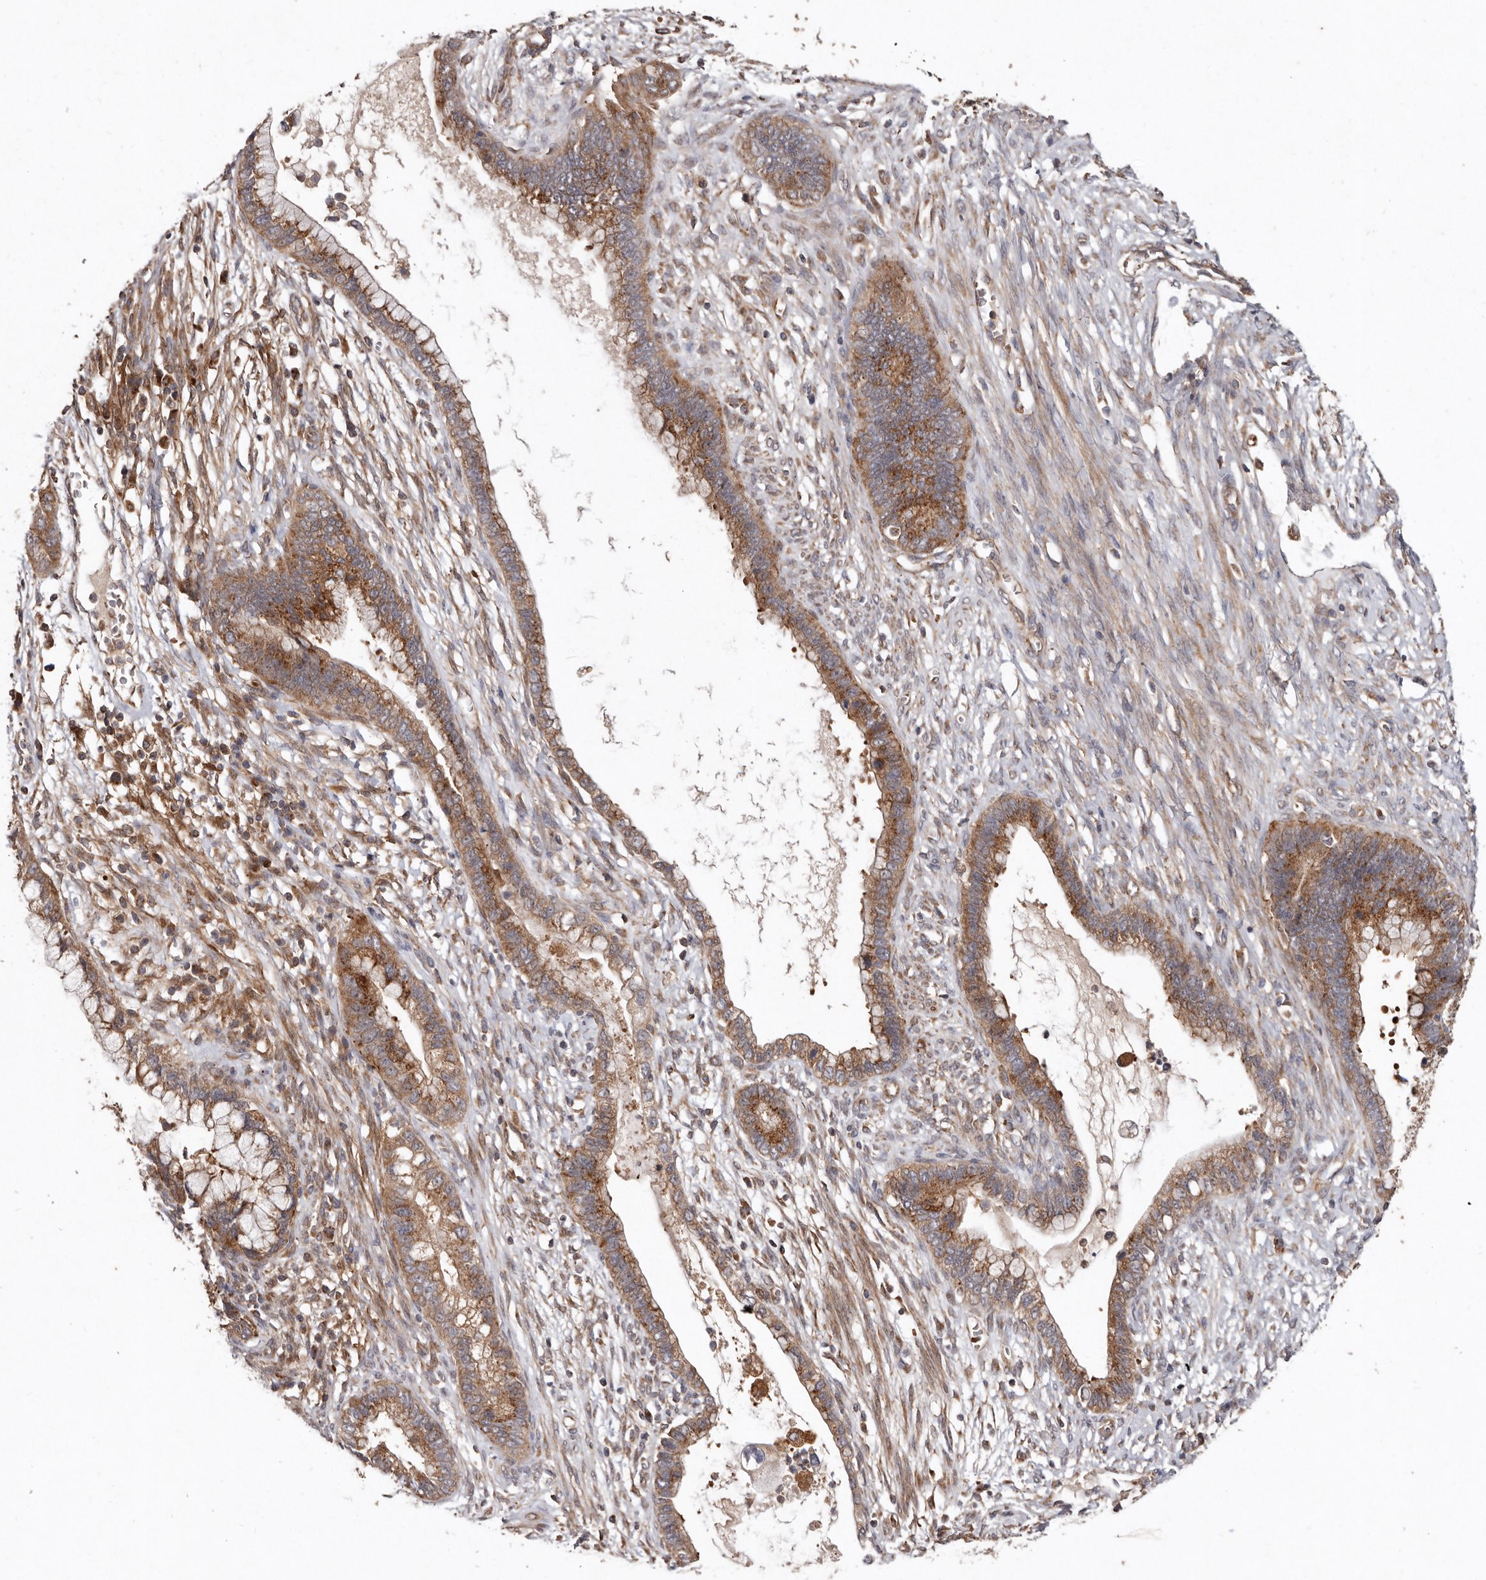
{"staining": {"intensity": "moderate", "quantity": ">75%", "location": "cytoplasmic/membranous"}, "tissue": "cervical cancer", "cell_type": "Tumor cells", "image_type": "cancer", "snomed": [{"axis": "morphology", "description": "Adenocarcinoma, NOS"}, {"axis": "topography", "description": "Cervix"}], "caption": "IHC staining of adenocarcinoma (cervical), which exhibits medium levels of moderate cytoplasmic/membranous expression in about >75% of tumor cells indicating moderate cytoplasmic/membranous protein staining. The staining was performed using DAB (brown) for protein detection and nuclei were counterstained in hematoxylin (blue).", "gene": "GOT1L1", "patient": {"sex": "female", "age": 44}}